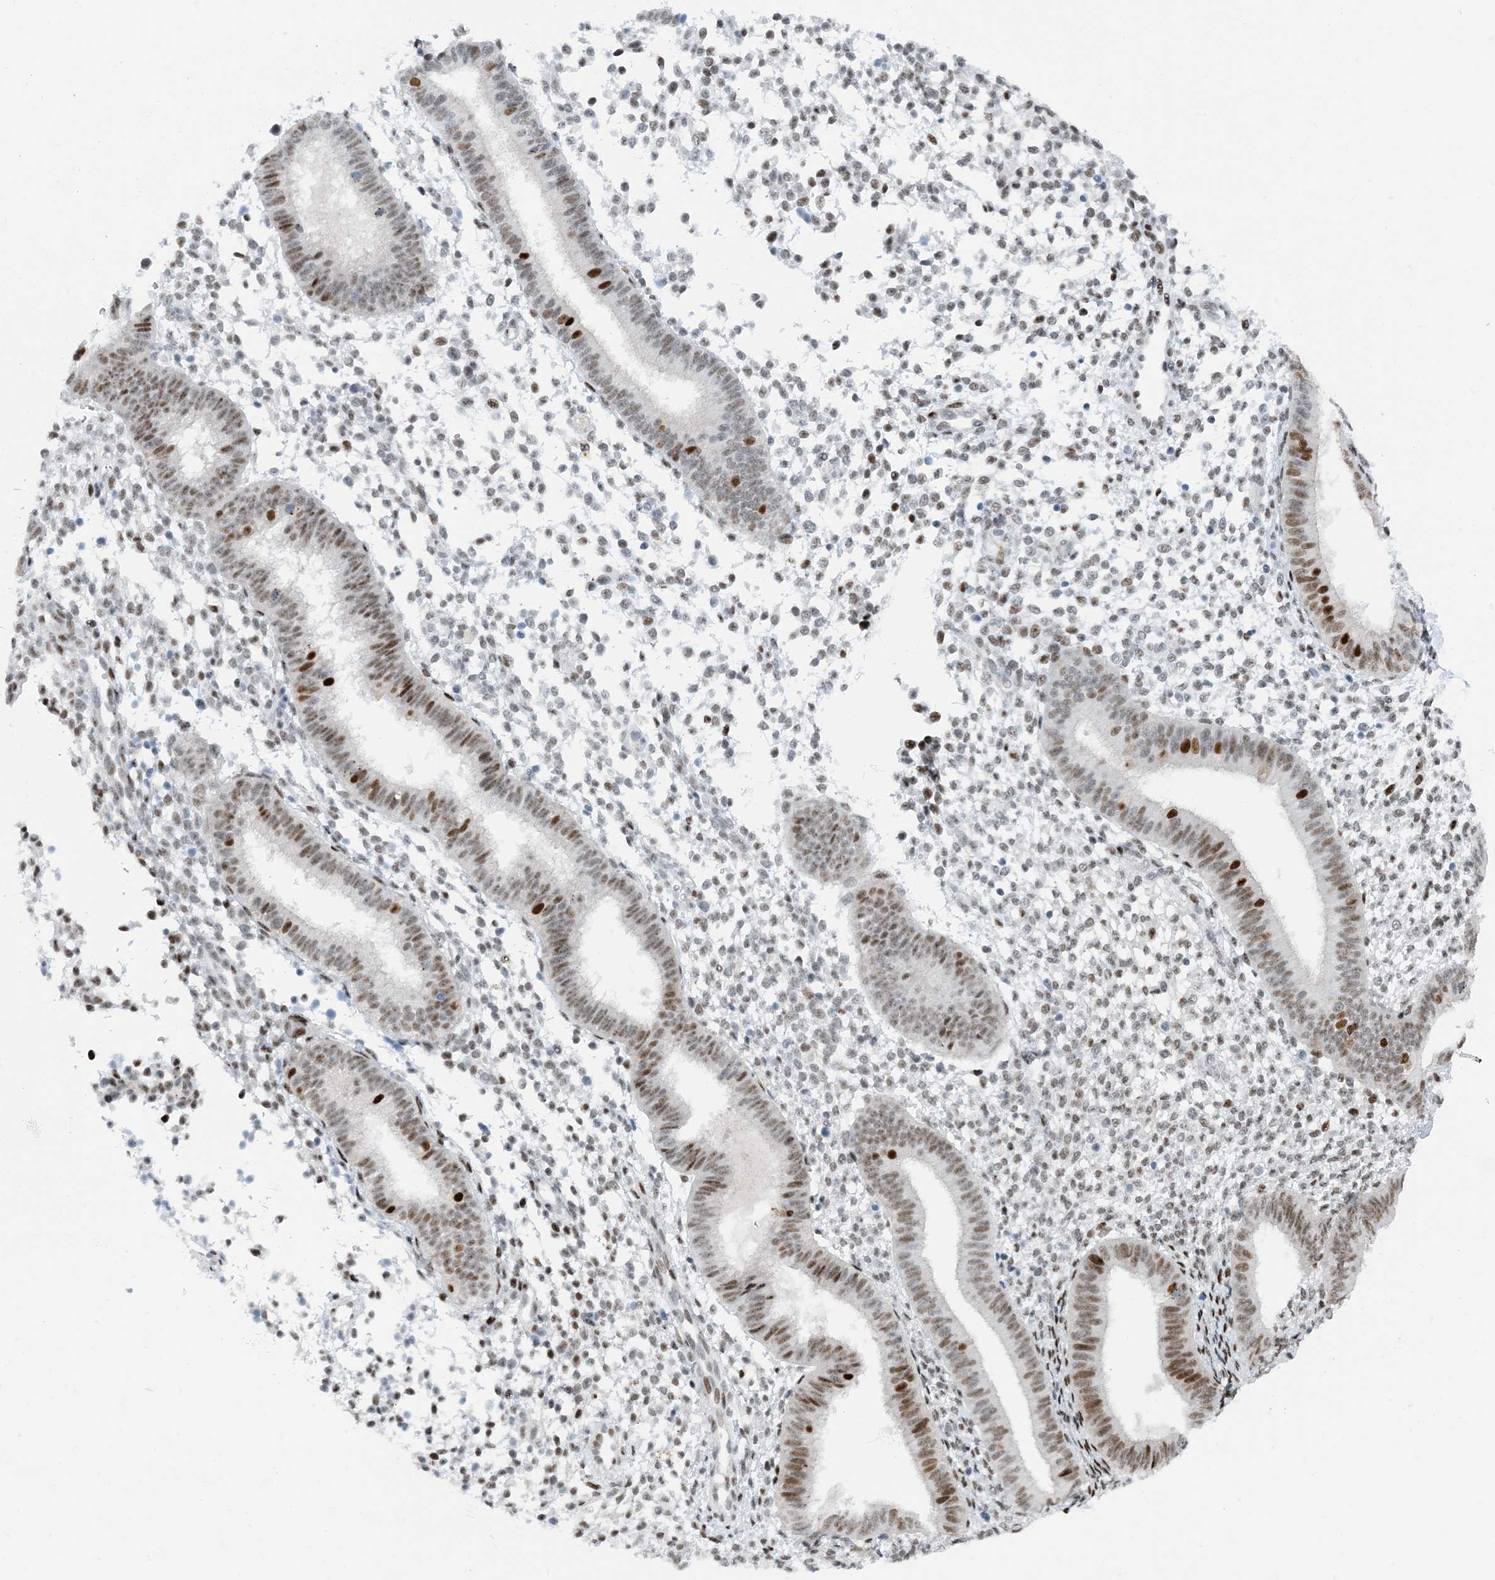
{"staining": {"intensity": "weak", "quantity": "25%-75%", "location": "nuclear"}, "tissue": "endometrium", "cell_type": "Cells in endometrial stroma", "image_type": "normal", "snomed": [{"axis": "morphology", "description": "Normal tissue, NOS"}, {"axis": "topography", "description": "Uterus"}, {"axis": "topography", "description": "Endometrium"}], "caption": "Cells in endometrial stroma show low levels of weak nuclear positivity in about 25%-75% of cells in benign human endometrium. (Brightfield microscopy of DAB IHC at high magnification).", "gene": "HEMK1", "patient": {"sex": "female", "age": 48}}